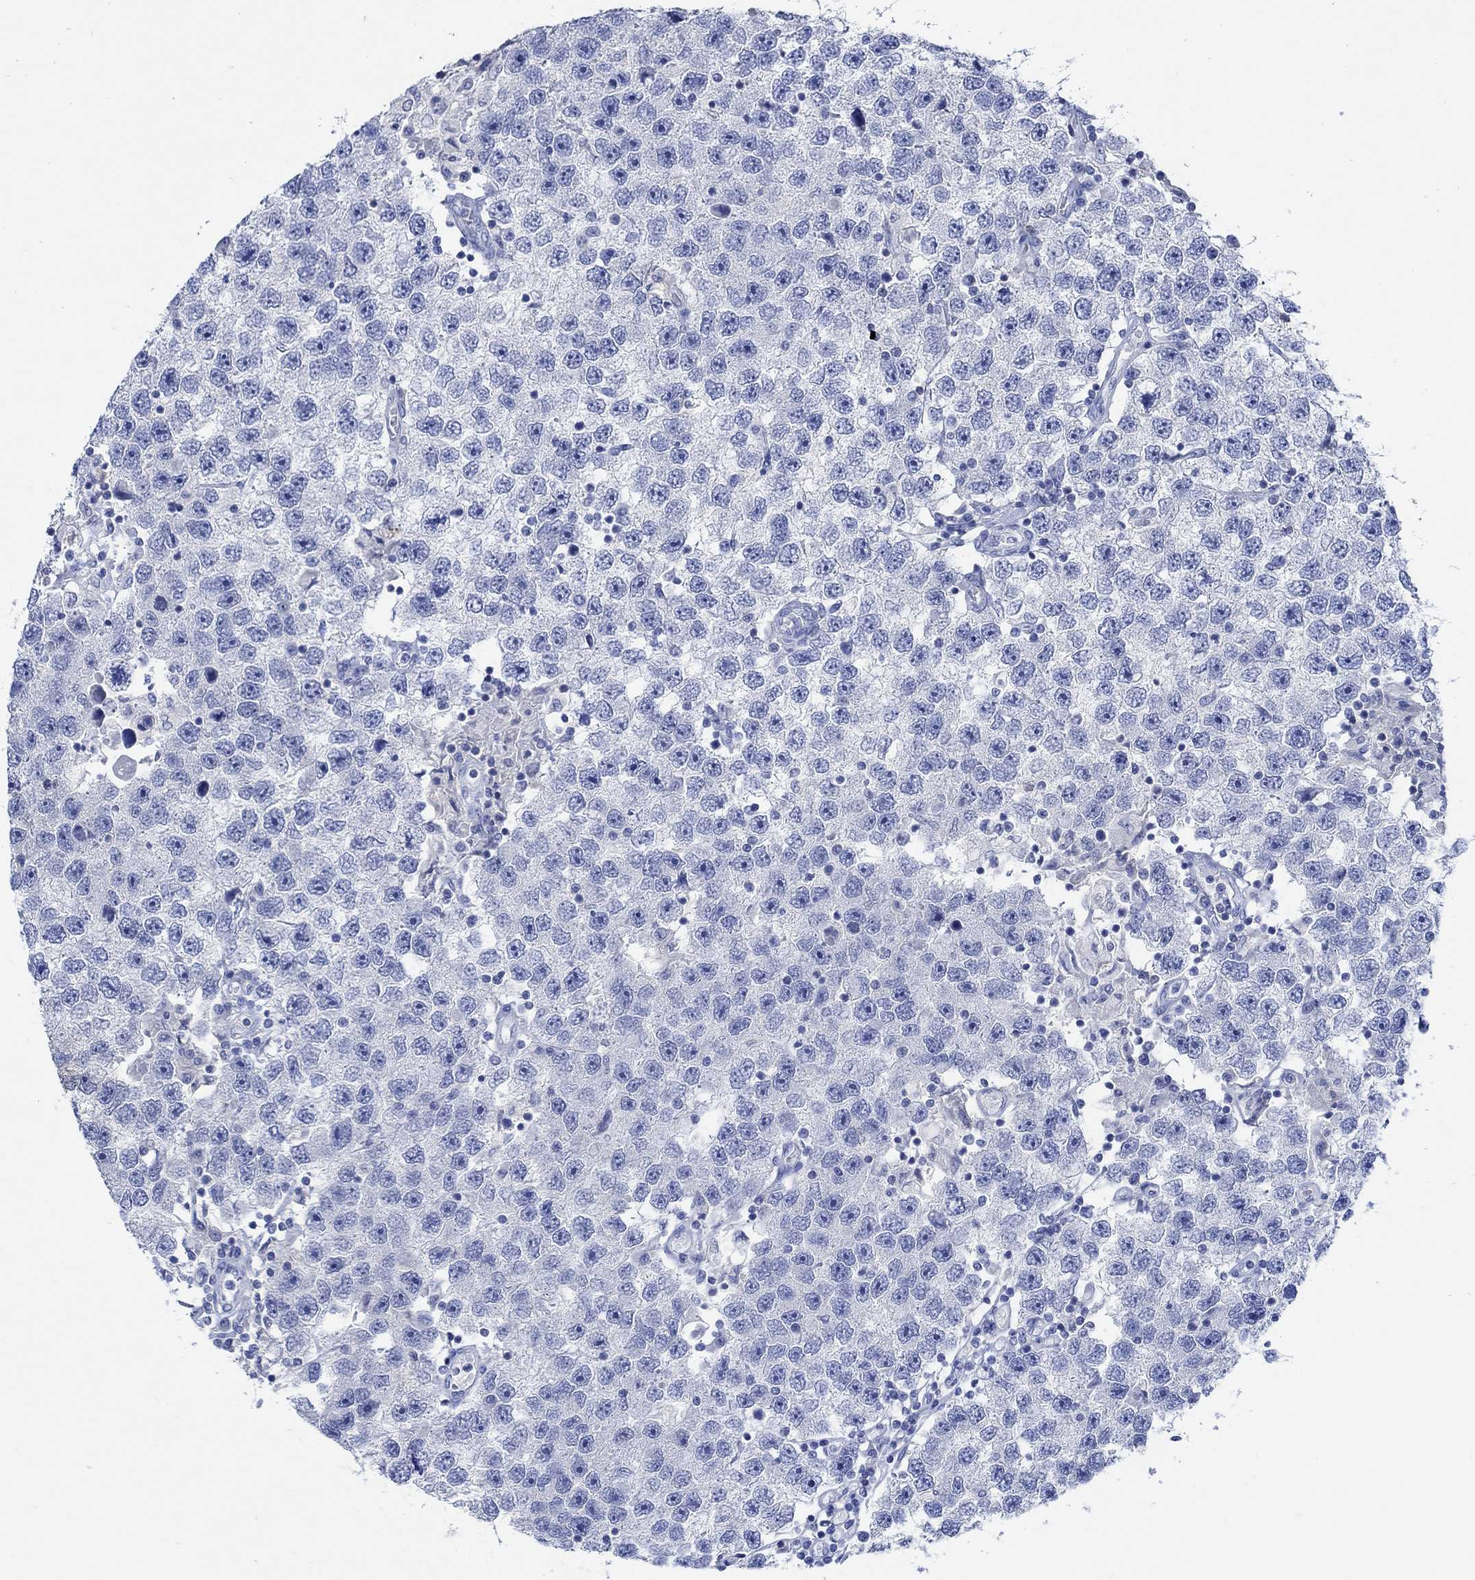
{"staining": {"intensity": "negative", "quantity": "none", "location": "none"}, "tissue": "testis cancer", "cell_type": "Tumor cells", "image_type": "cancer", "snomed": [{"axis": "morphology", "description": "Seminoma, NOS"}, {"axis": "topography", "description": "Testis"}], "caption": "High magnification brightfield microscopy of testis seminoma stained with DAB (3,3'-diaminobenzidine) (brown) and counterstained with hematoxylin (blue): tumor cells show no significant staining.", "gene": "PPP1R17", "patient": {"sex": "male", "age": 26}}